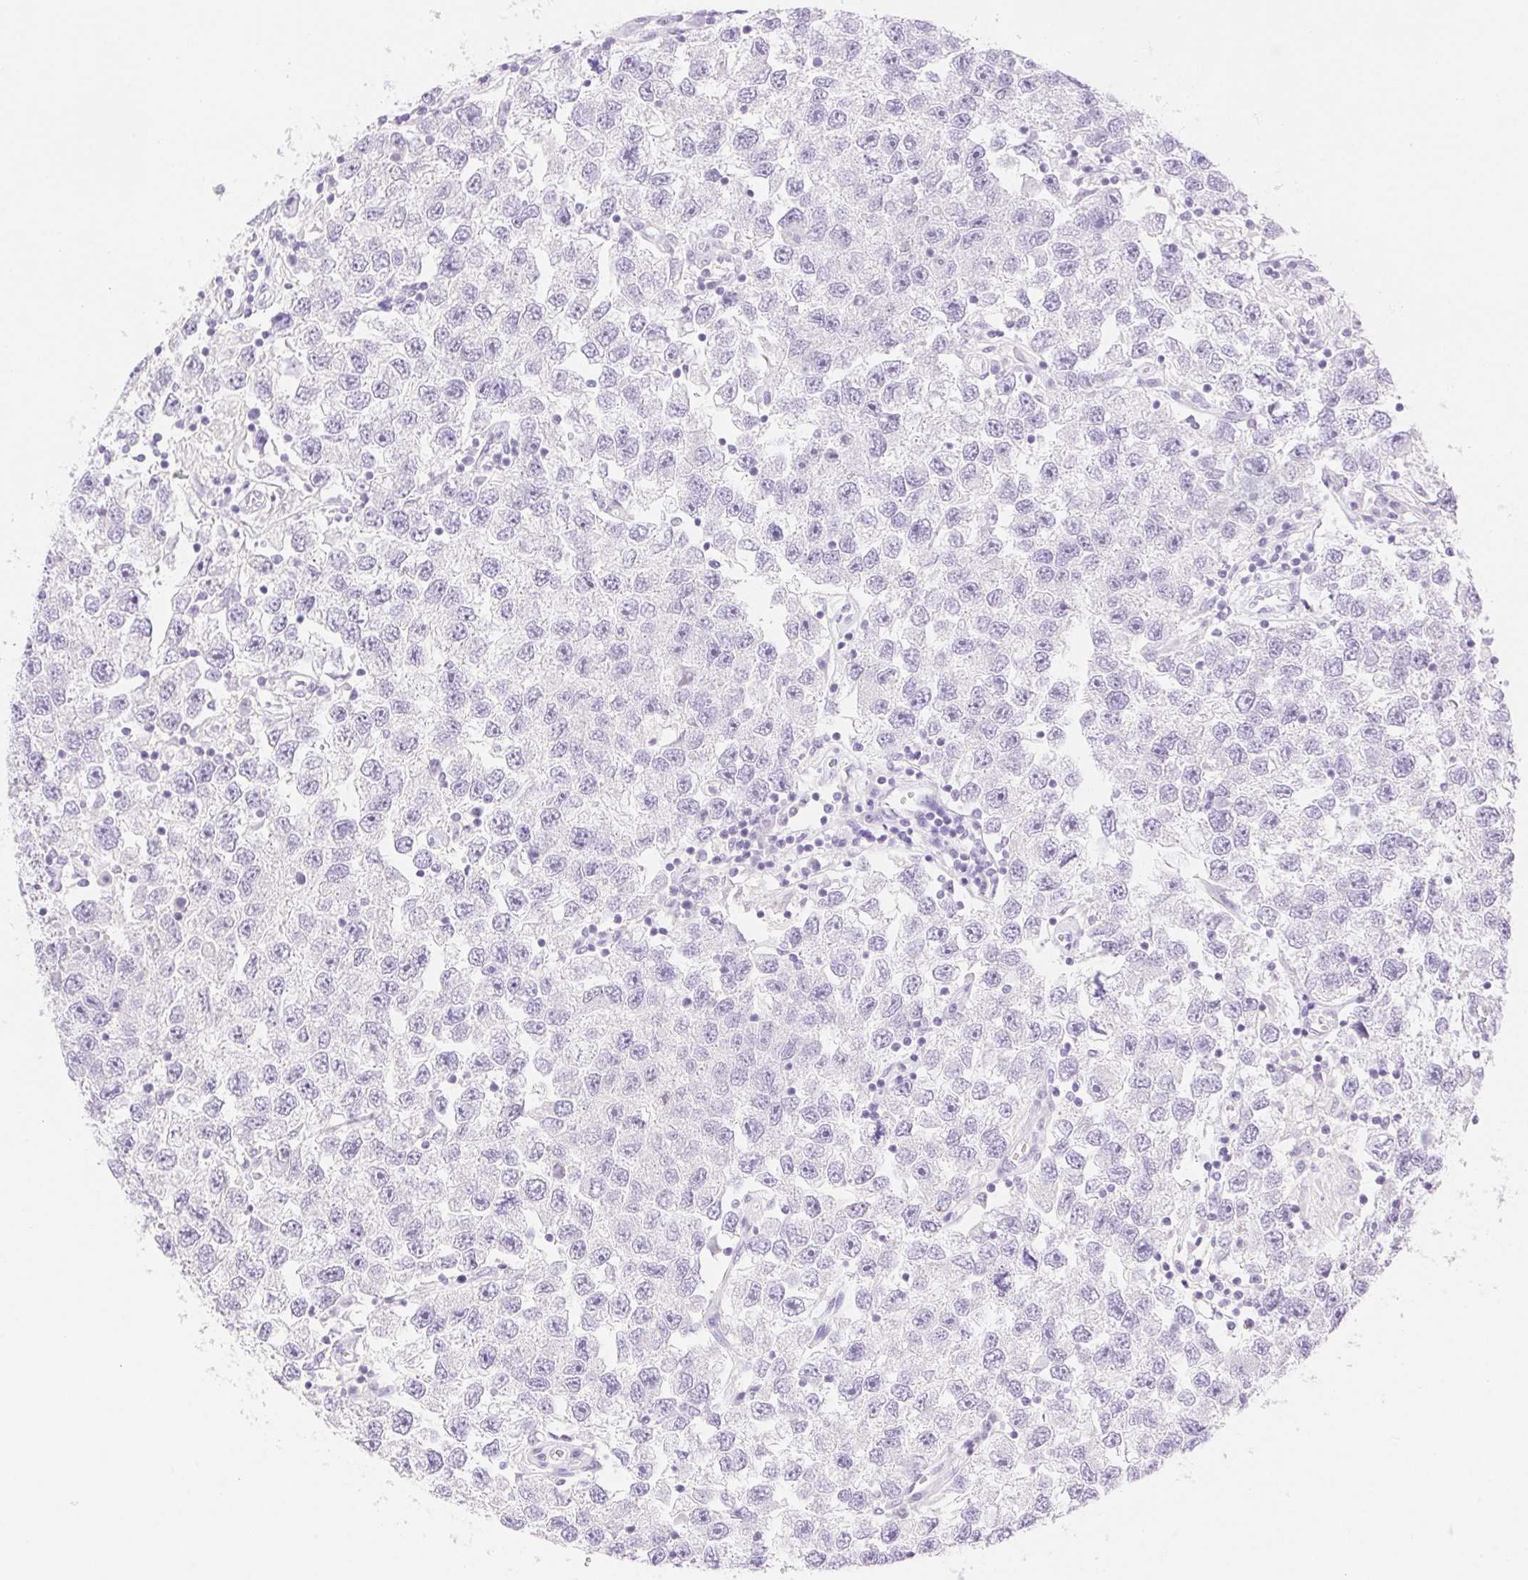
{"staining": {"intensity": "negative", "quantity": "none", "location": "none"}, "tissue": "testis cancer", "cell_type": "Tumor cells", "image_type": "cancer", "snomed": [{"axis": "morphology", "description": "Seminoma, NOS"}, {"axis": "topography", "description": "Testis"}], "caption": "The histopathology image exhibits no significant staining in tumor cells of seminoma (testis).", "gene": "SPACA4", "patient": {"sex": "male", "age": 26}}